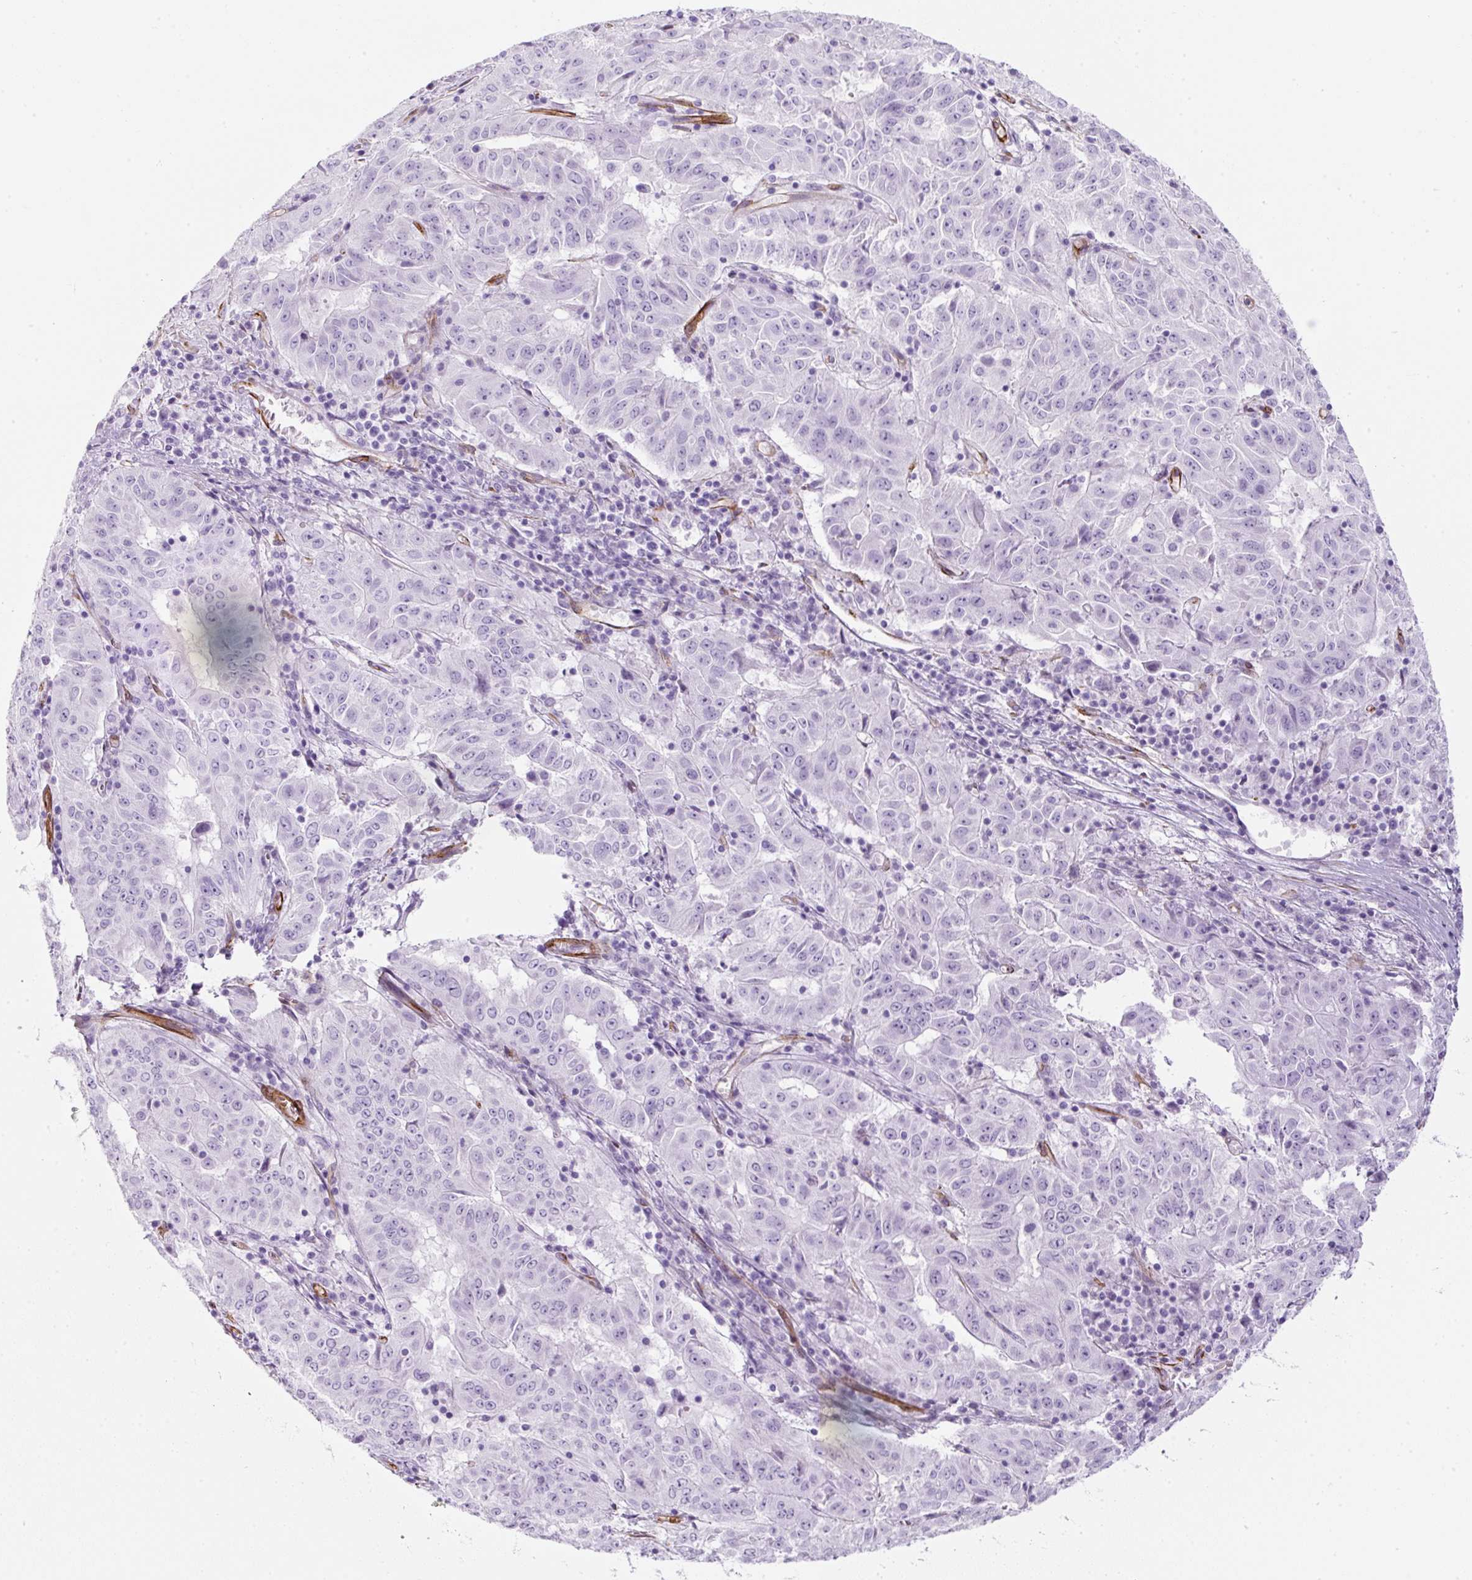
{"staining": {"intensity": "negative", "quantity": "none", "location": "none"}, "tissue": "pancreatic cancer", "cell_type": "Tumor cells", "image_type": "cancer", "snomed": [{"axis": "morphology", "description": "Adenocarcinoma, NOS"}, {"axis": "topography", "description": "Pancreas"}], "caption": "Pancreatic cancer stained for a protein using immunohistochemistry (IHC) demonstrates no expression tumor cells.", "gene": "CAVIN3", "patient": {"sex": "male", "age": 63}}